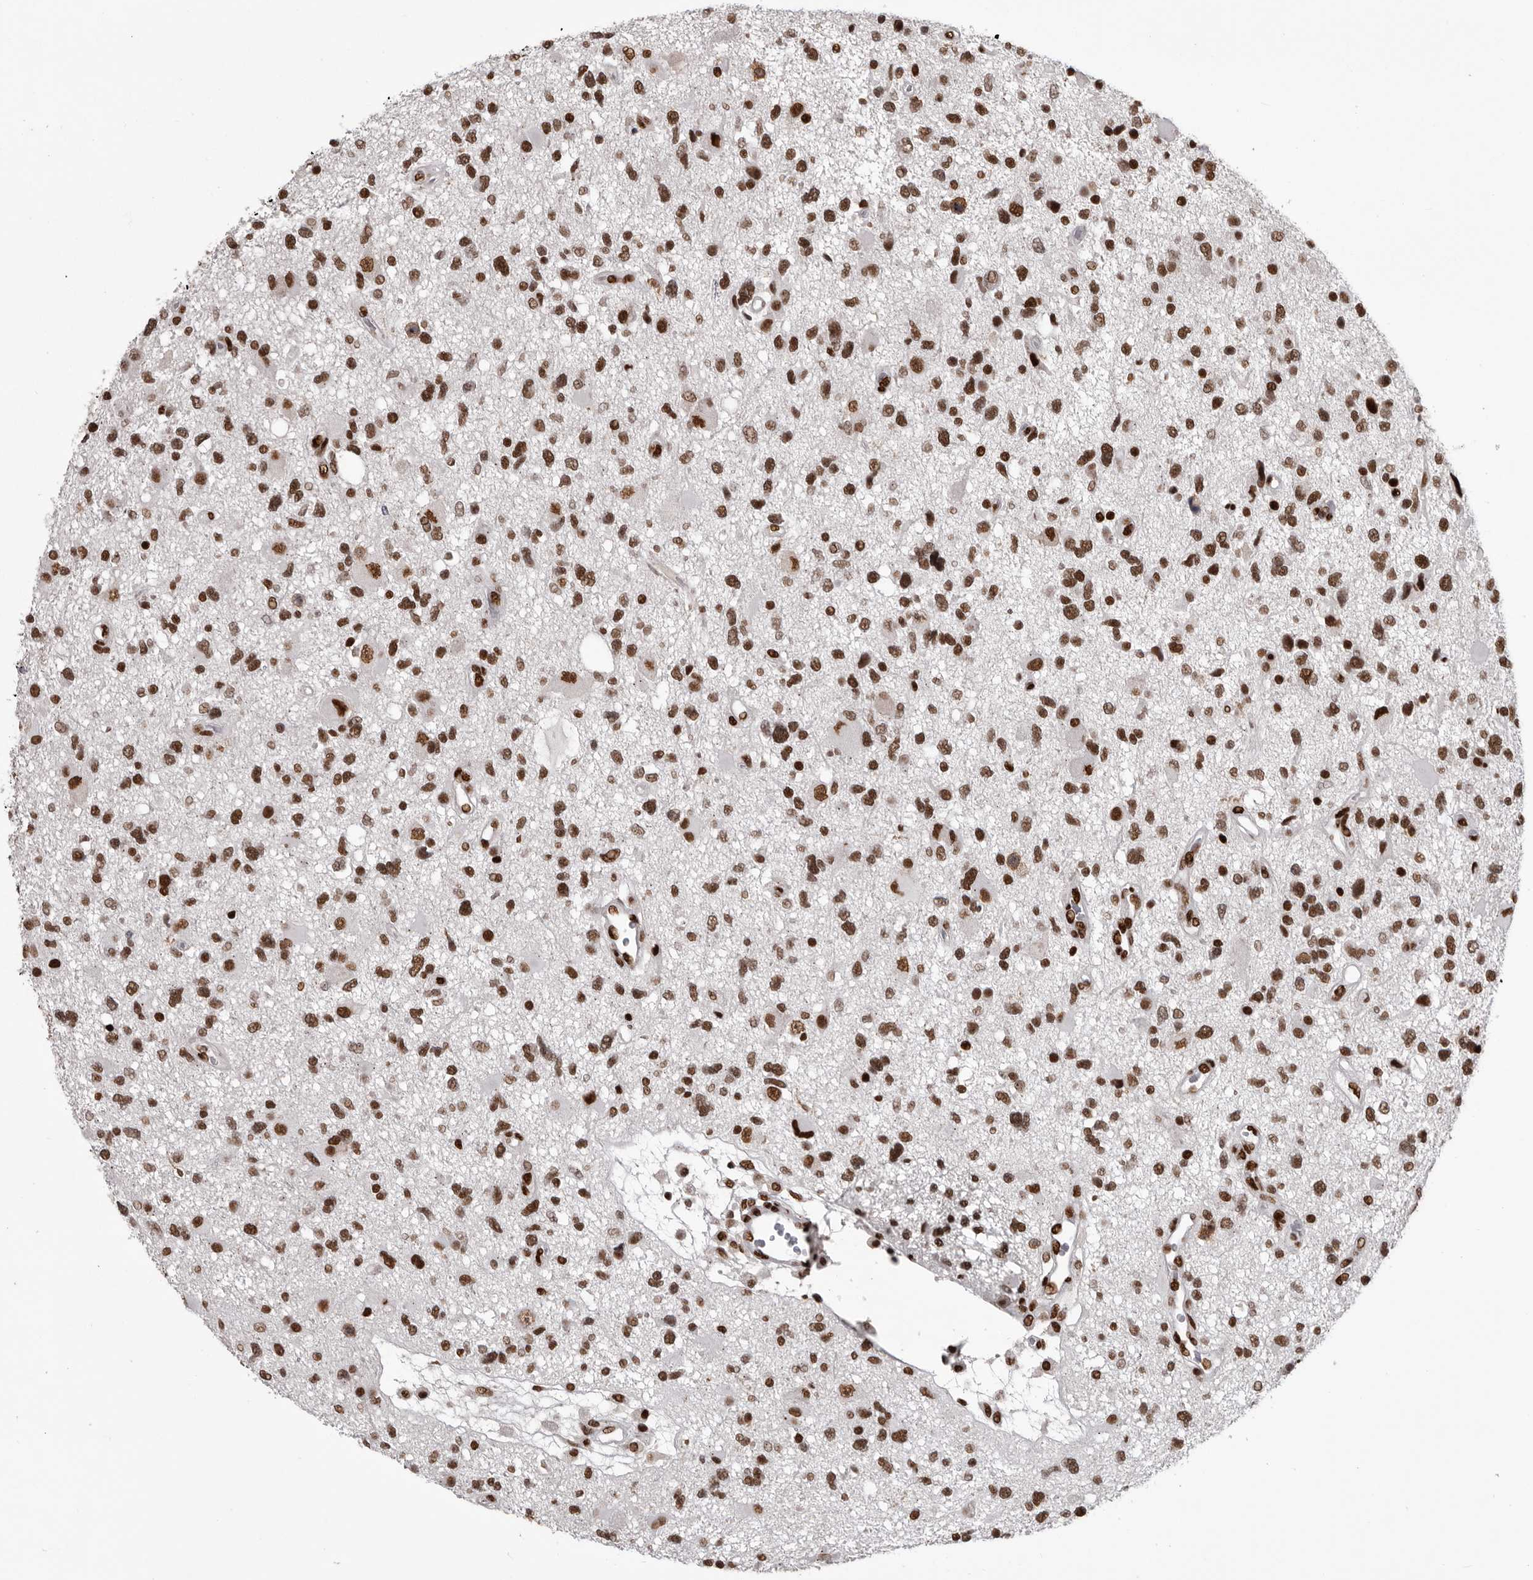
{"staining": {"intensity": "strong", "quantity": ">75%", "location": "nuclear"}, "tissue": "glioma", "cell_type": "Tumor cells", "image_type": "cancer", "snomed": [{"axis": "morphology", "description": "Glioma, malignant, High grade"}, {"axis": "topography", "description": "Brain"}], "caption": "Tumor cells exhibit high levels of strong nuclear staining in about >75% of cells in human malignant glioma (high-grade).", "gene": "NUMA1", "patient": {"sex": "male", "age": 33}}